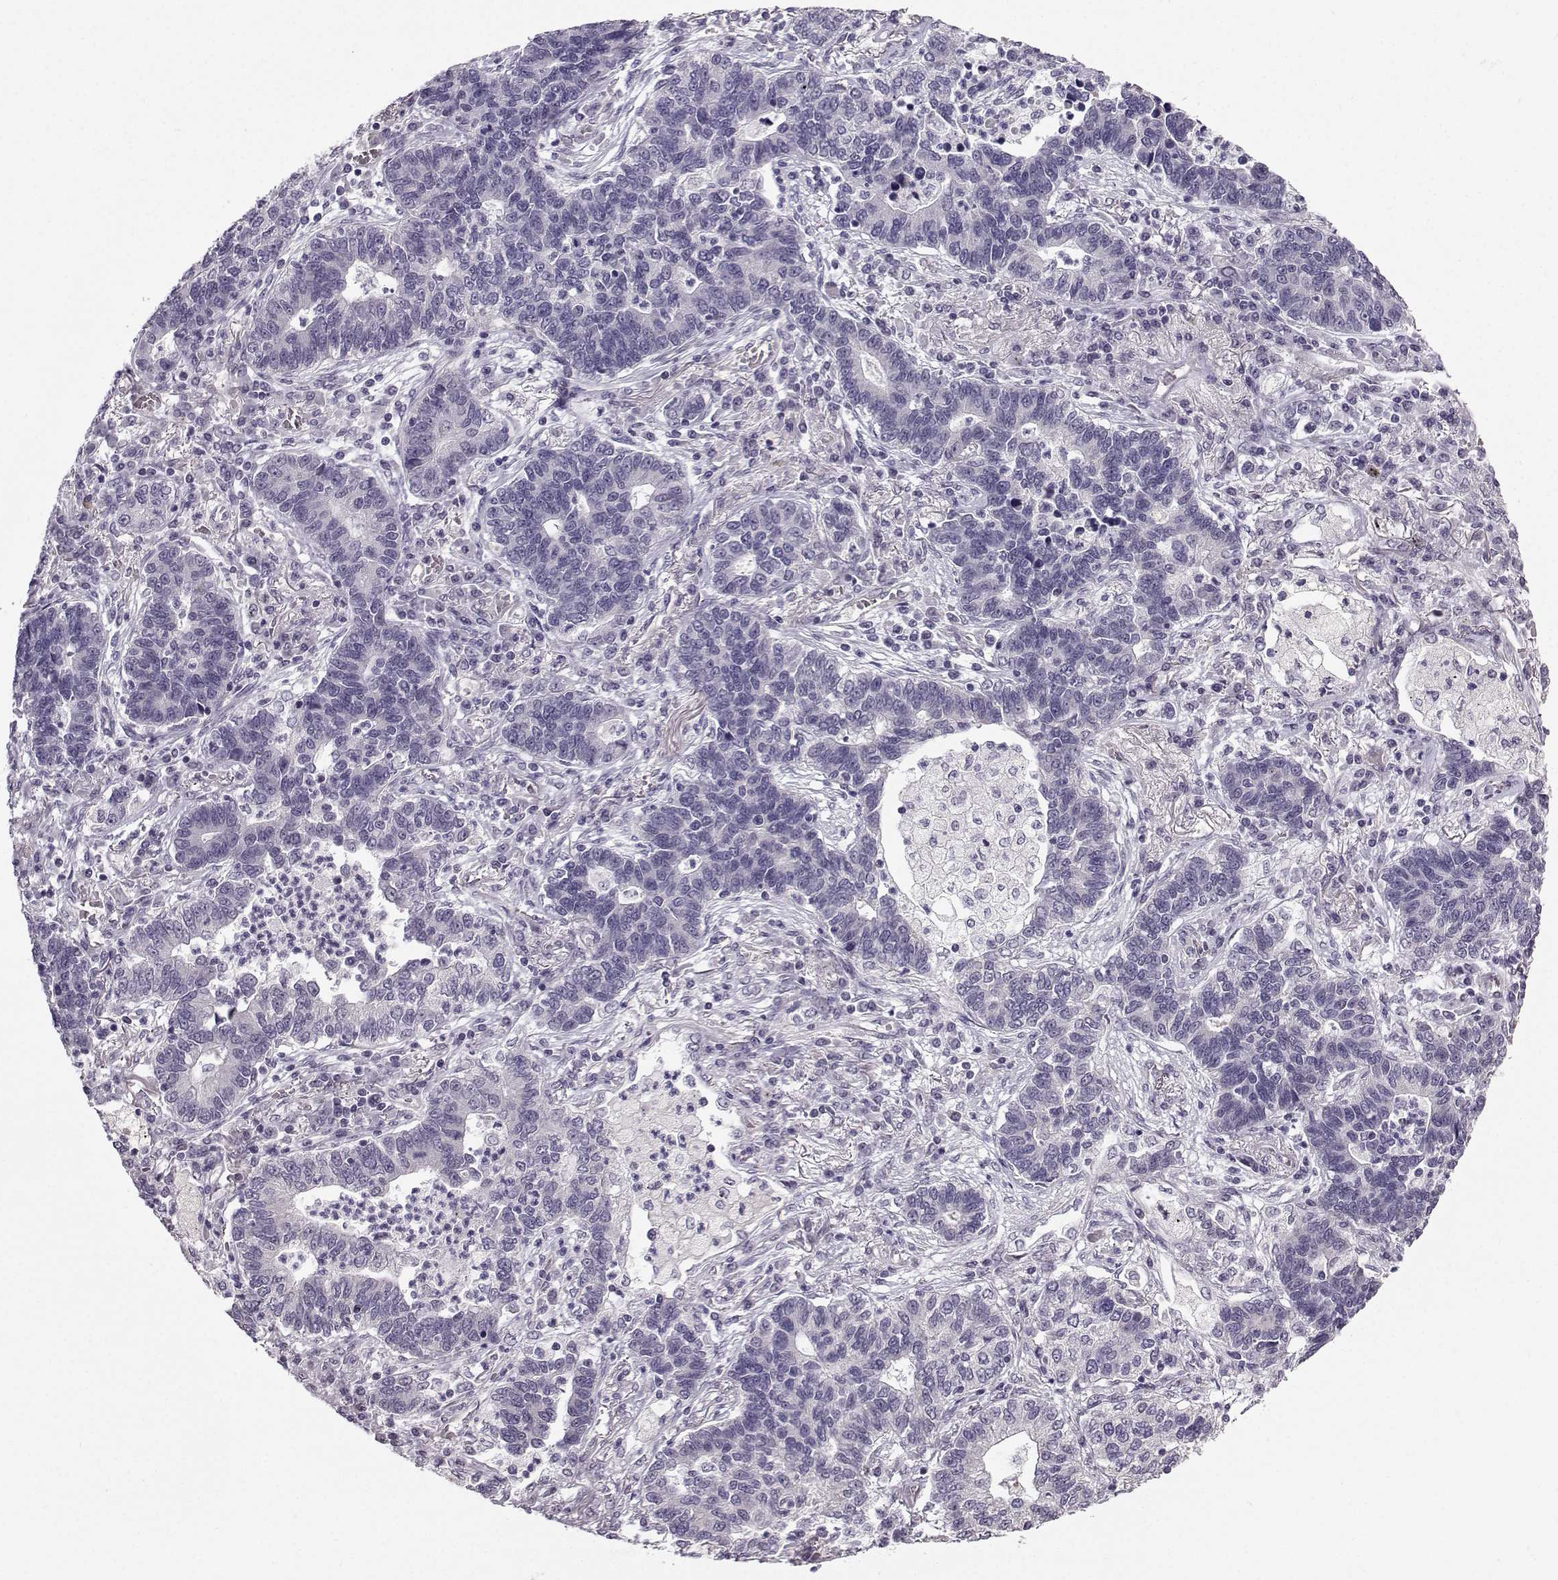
{"staining": {"intensity": "negative", "quantity": "none", "location": "none"}, "tissue": "lung cancer", "cell_type": "Tumor cells", "image_type": "cancer", "snomed": [{"axis": "morphology", "description": "Adenocarcinoma, NOS"}, {"axis": "topography", "description": "Lung"}], "caption": "Lung cancer was stained to show a protein in brown. There is no significant staining in tumor cells.", "gene": "TSPYL5", "patient": {"sex": "female", "age": 57}}